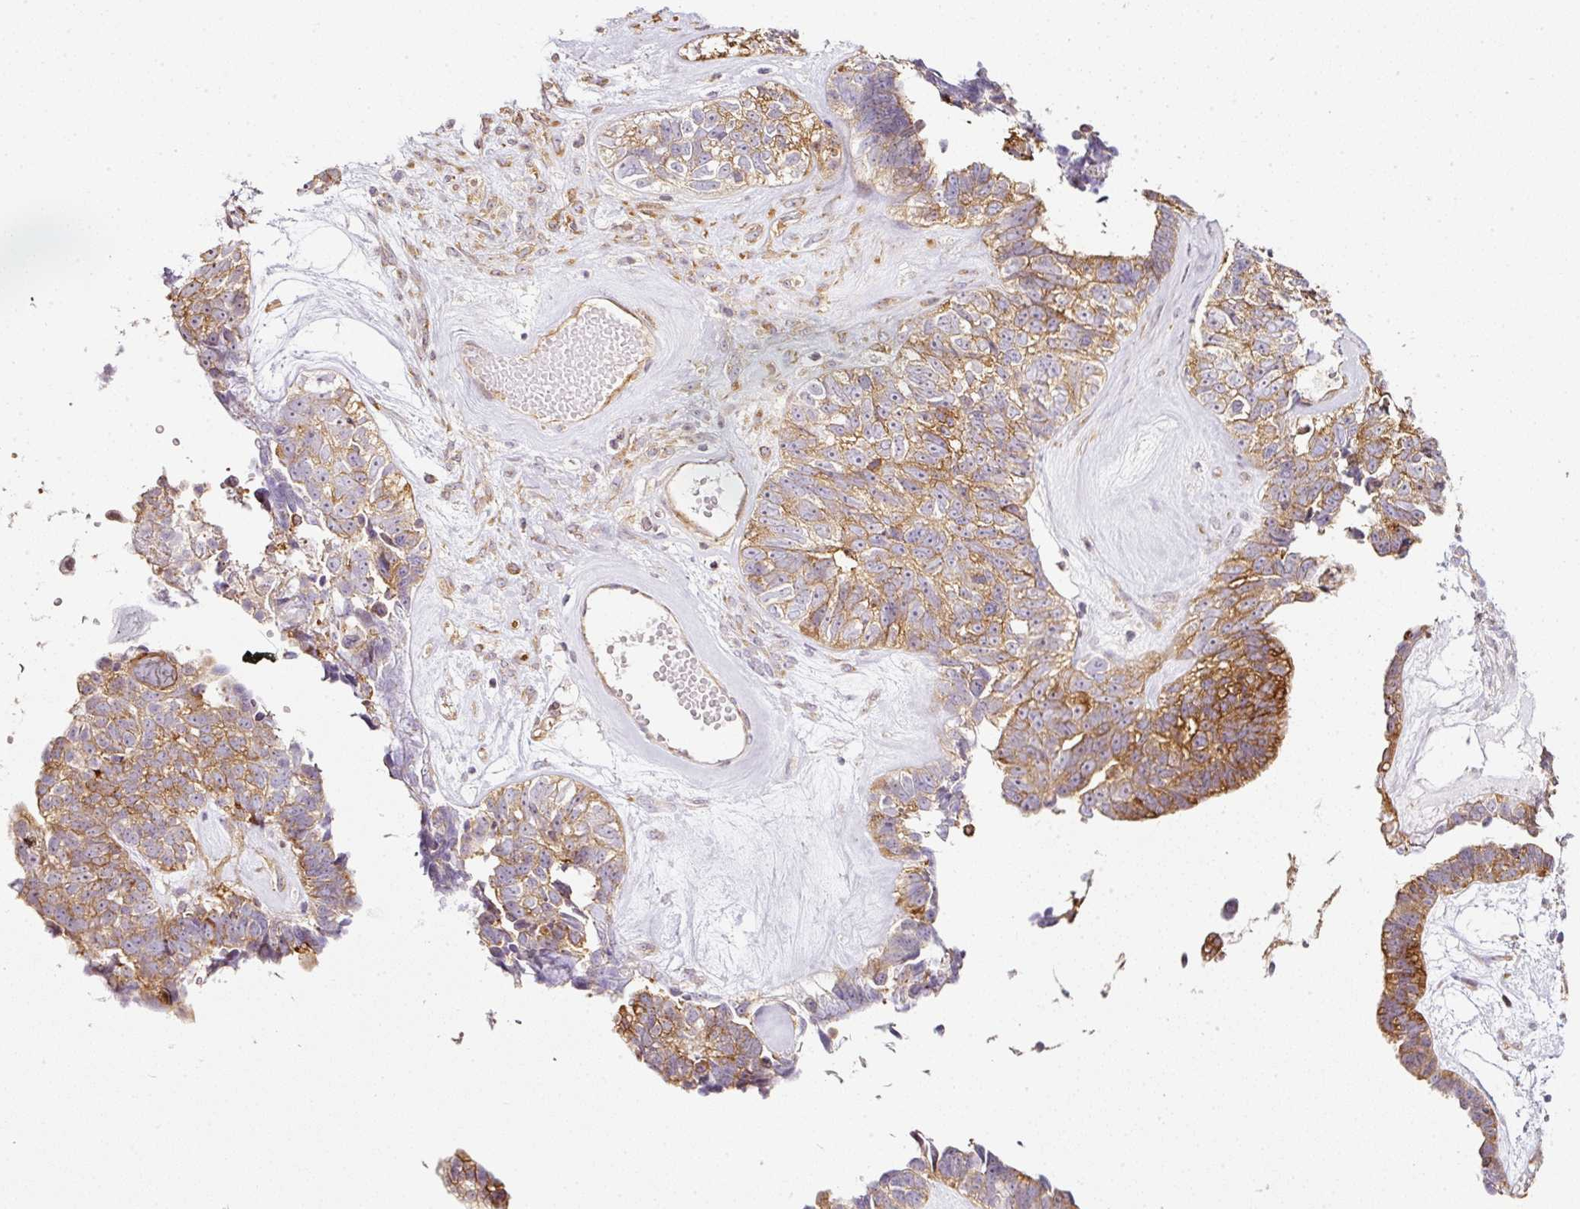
{"staining": {"intensity": "moderate", "quantity": ">75%", "location": "cytoplasmic/membranous"}, "tissue": "ovarian cancer", "cell_type": "Tumor cells", "image_type": "cancer", "snomed": [{"axis": "morphology", "description": "Cystadenocarcinoma, serous, NOS"}, {"axis": "topography", "description": "Ovary"}], "caption": "Ovarian cancer (serous cystadenocarcinoma) stained for a protein (brown) exhibits moderate cytoplasmic/membranous positive expression in about >75% of tumor cells.", "gene": "SCNM1", "patient": {"sex": "female", "age": 79}}